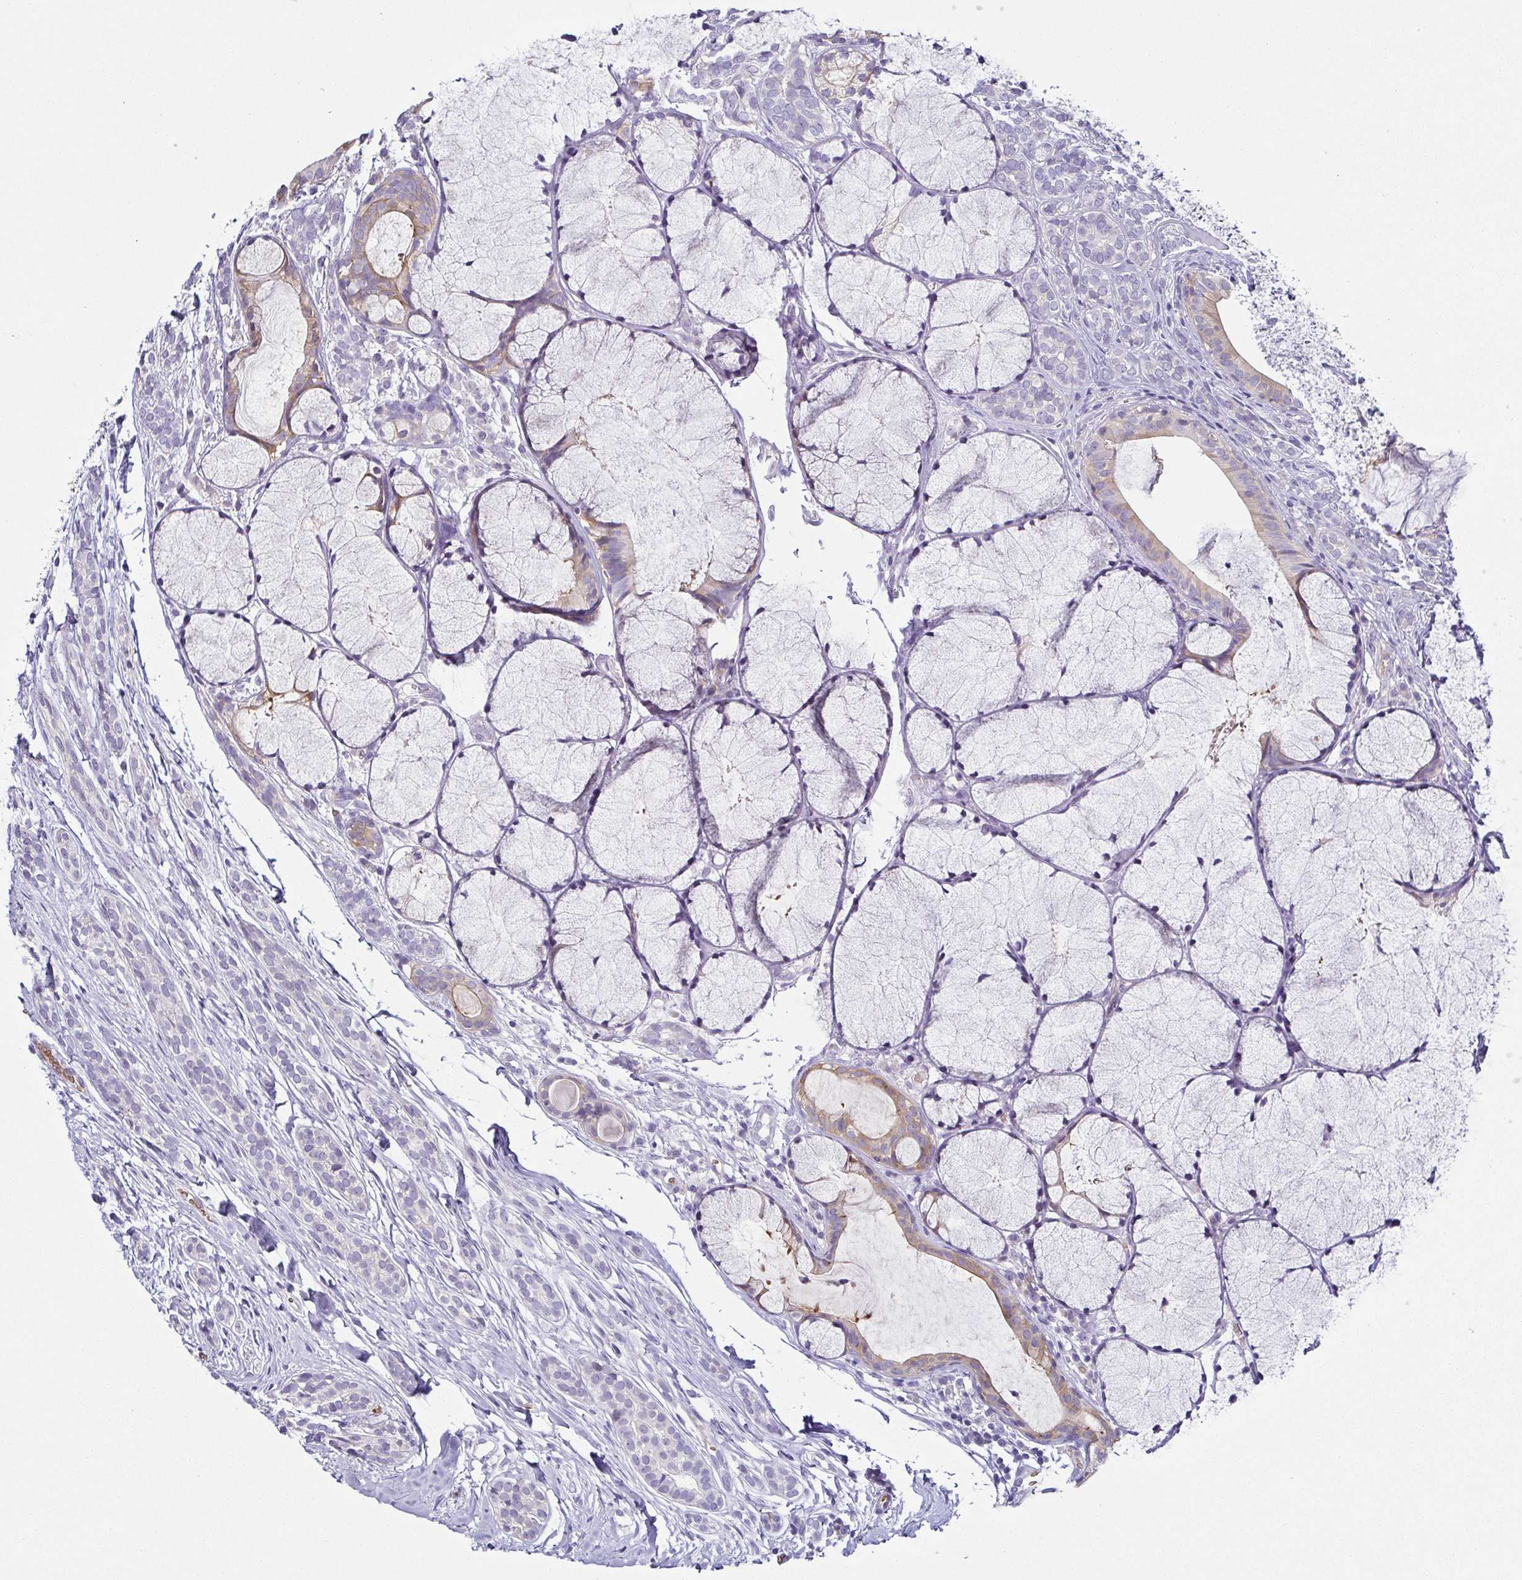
{"staining": {"intensity": "negative", "quantity": "none", "location": "none"}, "tissue": "head and neck cancer", "cell_type": "Tumor cells", "image_type": "cancer", "snomed": [{"axis": "morphology", "description": "Adenocarcinoma, NOS"}, {"axis": "topography", "description": "Head-Neck"}], "caption": "Human head and neck adenocarcinoma stained for a protein using immunohistochemistry reveals no staining in tumor cells.", "gene": "FAM162B", "patient": {"sex": "female", "age": 57}}